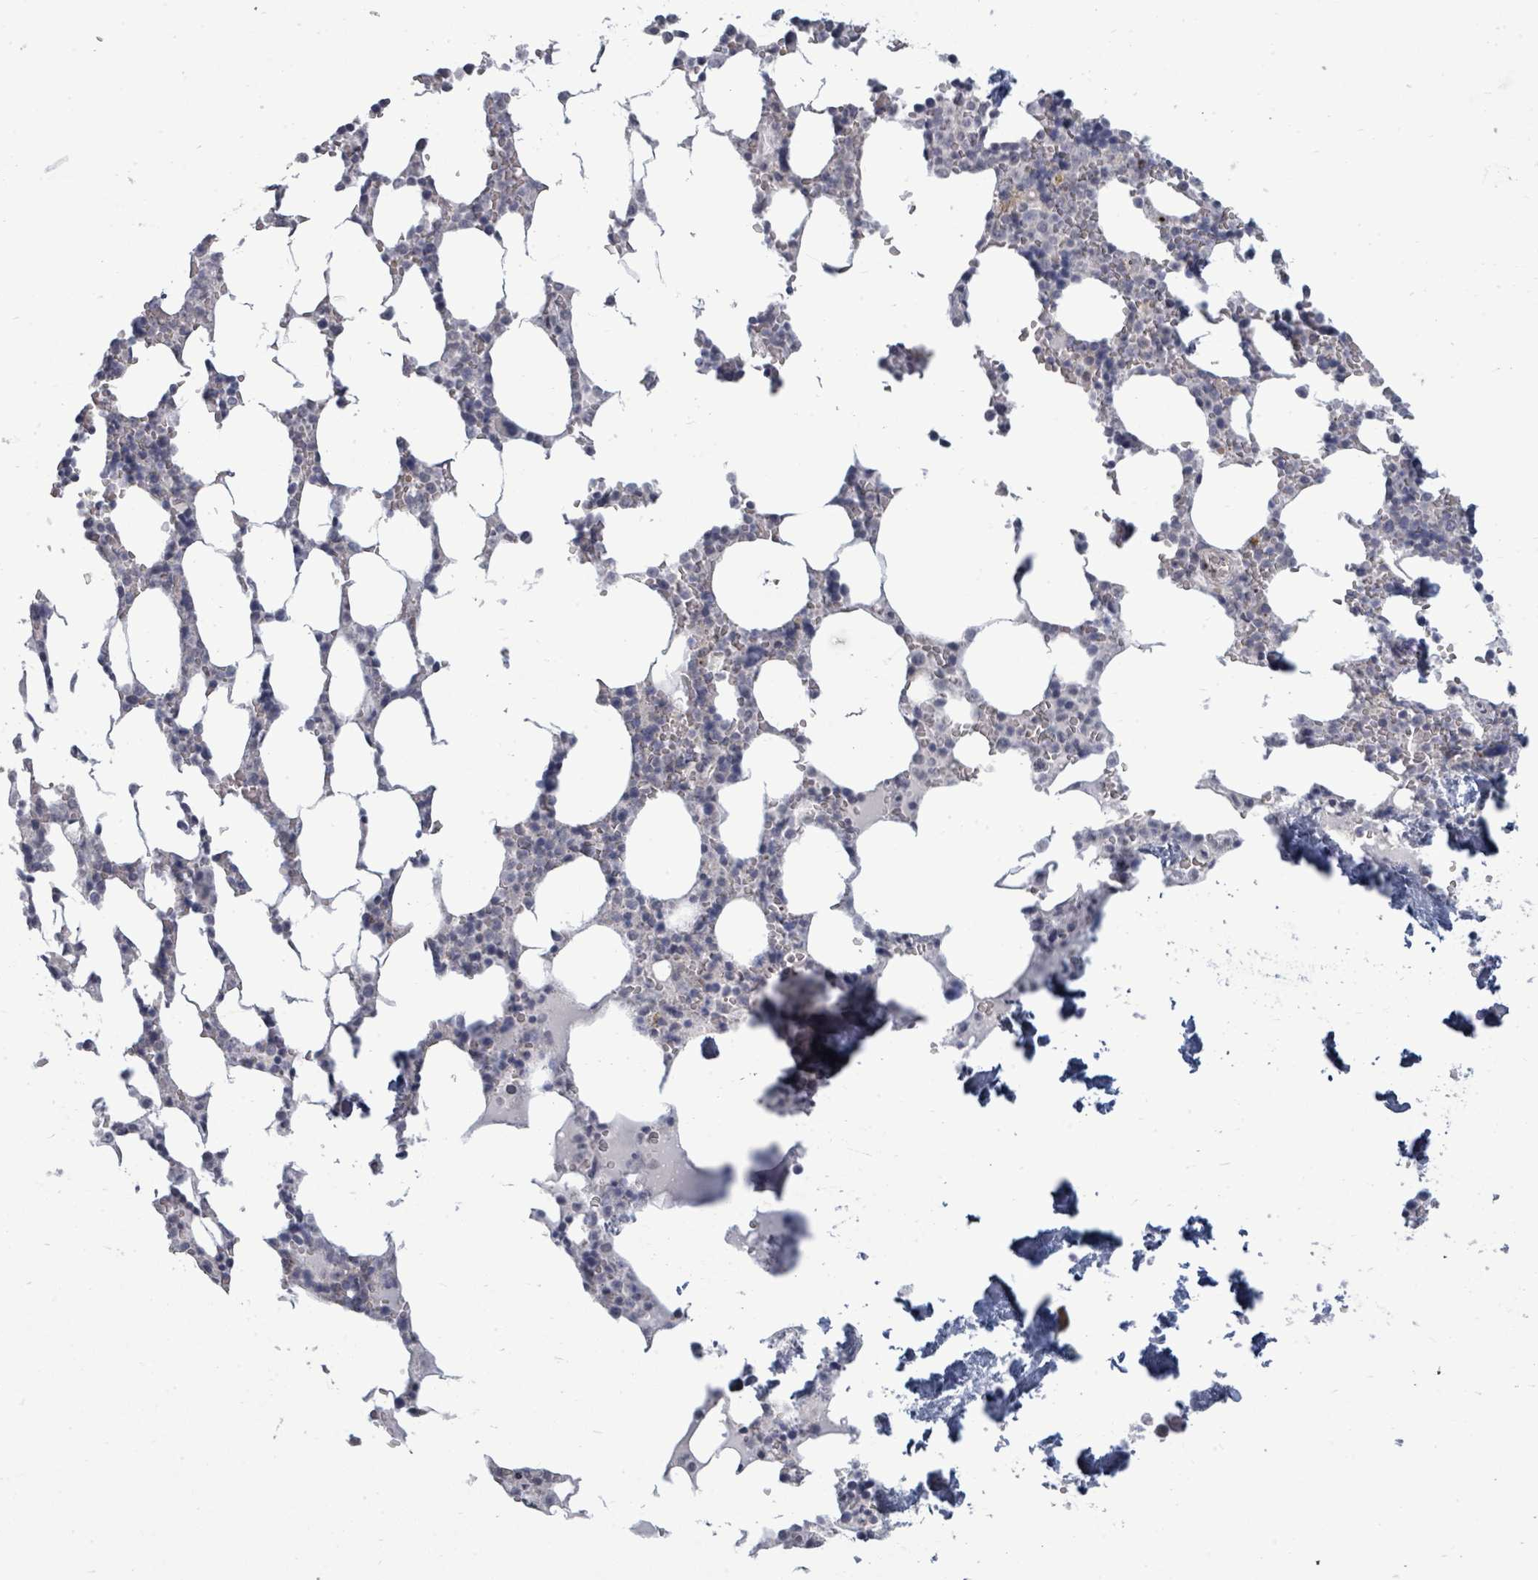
{"staining": {"intensity": "negative", "quantity": "none", "location": "none"}, "tissue": "bone marrow", "cell_type": "Hematopoietic cells", "image_type": "normal", "snomed": [{"axis": "morphology", "description": "Normal tissue, NOS"}, {"axis": "topography", "description": "Bone marrow"}], "caption": "Bone marrow was stained to show a protein in brown. There is no significant positivity in hematopoietic cells.", "gene": "PTPN20", "patient": {"sex": "male", "age": 64}}